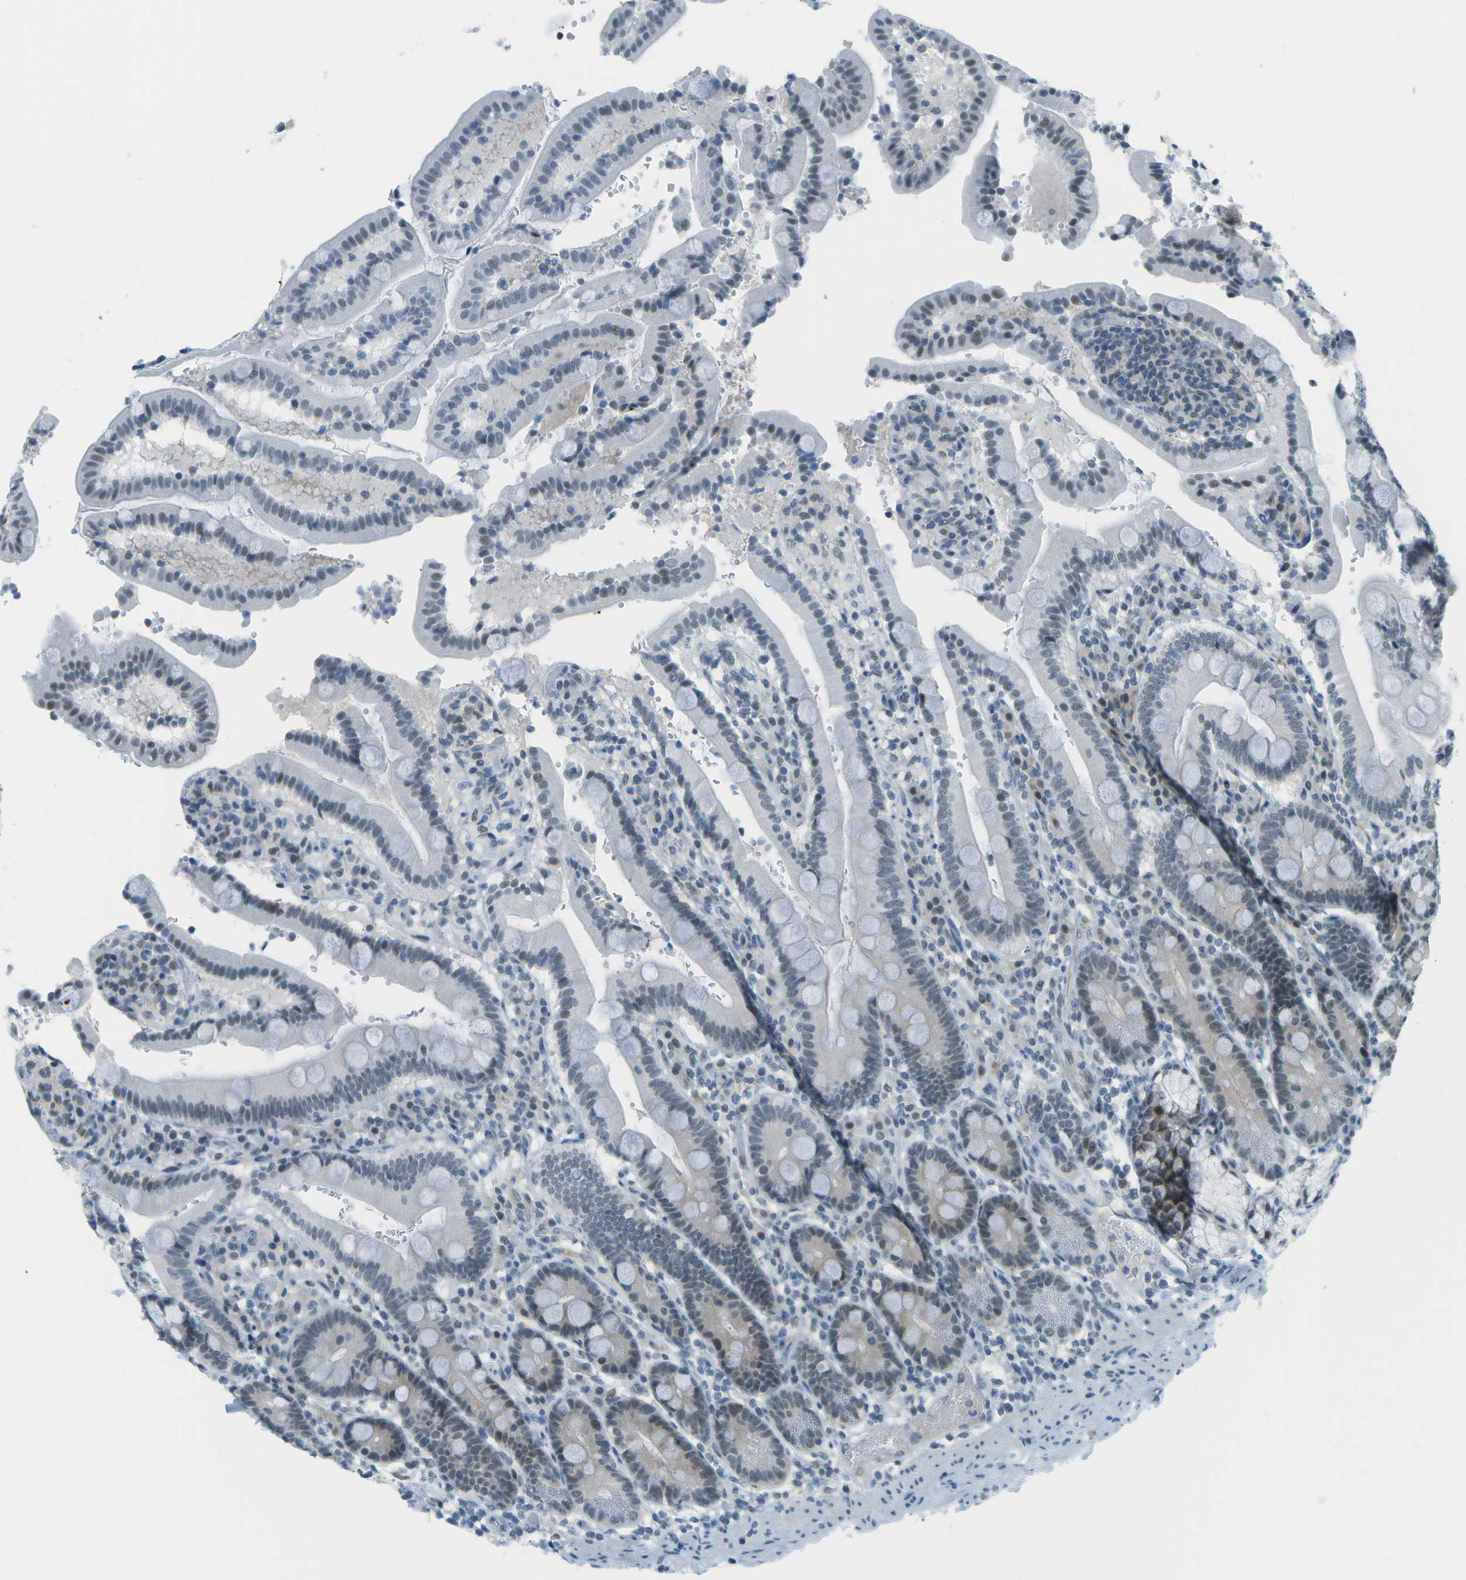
{"staining": {"intensity": "moderate", "quantity": "<25%", "location": "nuclear"}, "tissue": "duodenum", "cell_type": "Glandular cells", "image_type": "normal", "snomed": [{"axis": "morphology", "description": "Normal tissue, NOS"}, {"axis": "topography", "description": "Small intestine, NOS"}], "caption": "Normal duodenum was stained to show a protein in brown. There is low levels of moderate nuclear expression in about <25% of glandular cells.", "gene": "NEK11", "patient": {"sex": "female", "age": 71}}